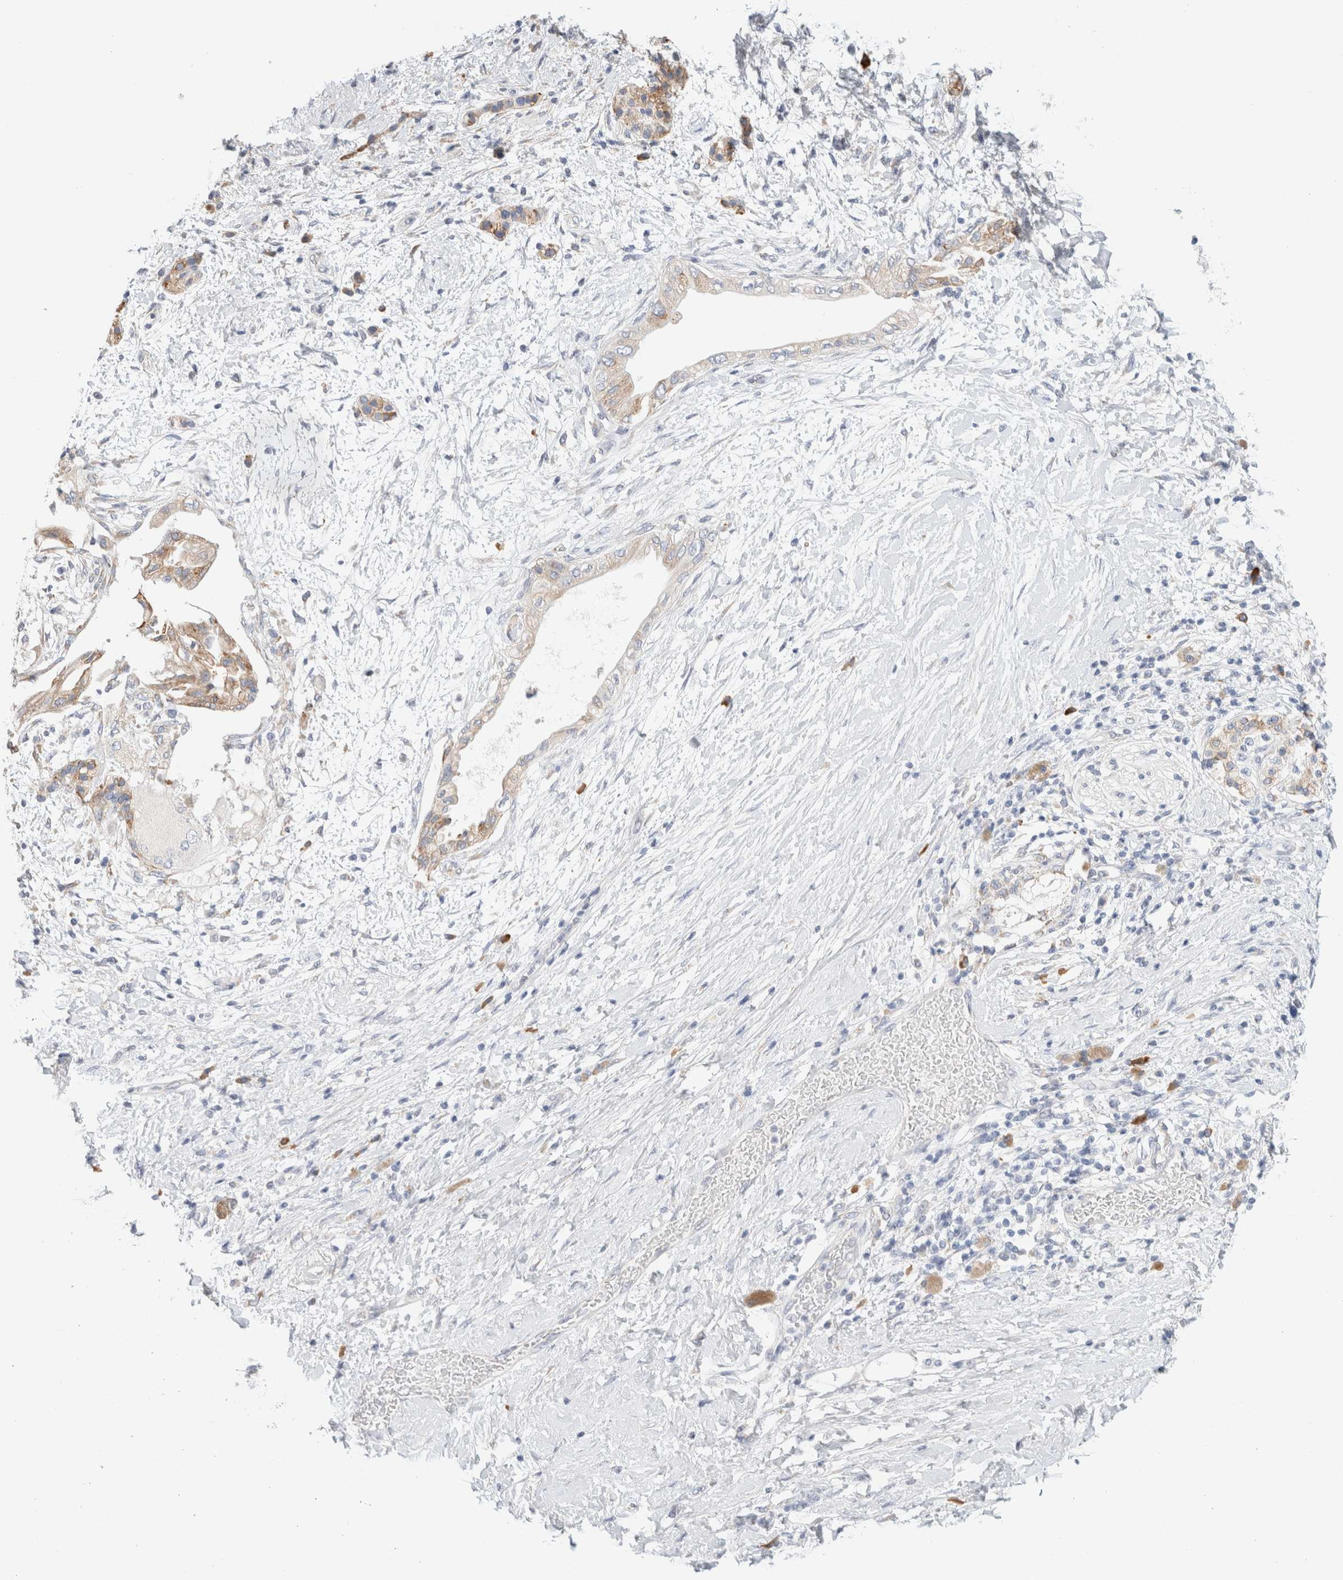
{"staining": {"intensity": "moderate", "quantity": "<25%", "location": "cytoplasmic/membranous"}, "tissue": "pancreatic cancer", "cell_type": "Tumor cells", "image_type": "cancer", "snomed": [{"axis": "morphology", "description": "Normal tissue, NOS"}, {"axis": "morphology", "description": "Adenocarcinoma, NOS"}, {"axis": "topography", "description": "Pancreas"}, {"axis": "topography", "description": "Duodenum"}], "caption": "Pancreatic adenocarcinoma tissue reveals moderate cytoplasmic/membranous positivity in approximately <25% of tumor cells, visualized by immunohistochemistry.", "gene": "CSK", "patient": {"sex": "female", "age": 60}}